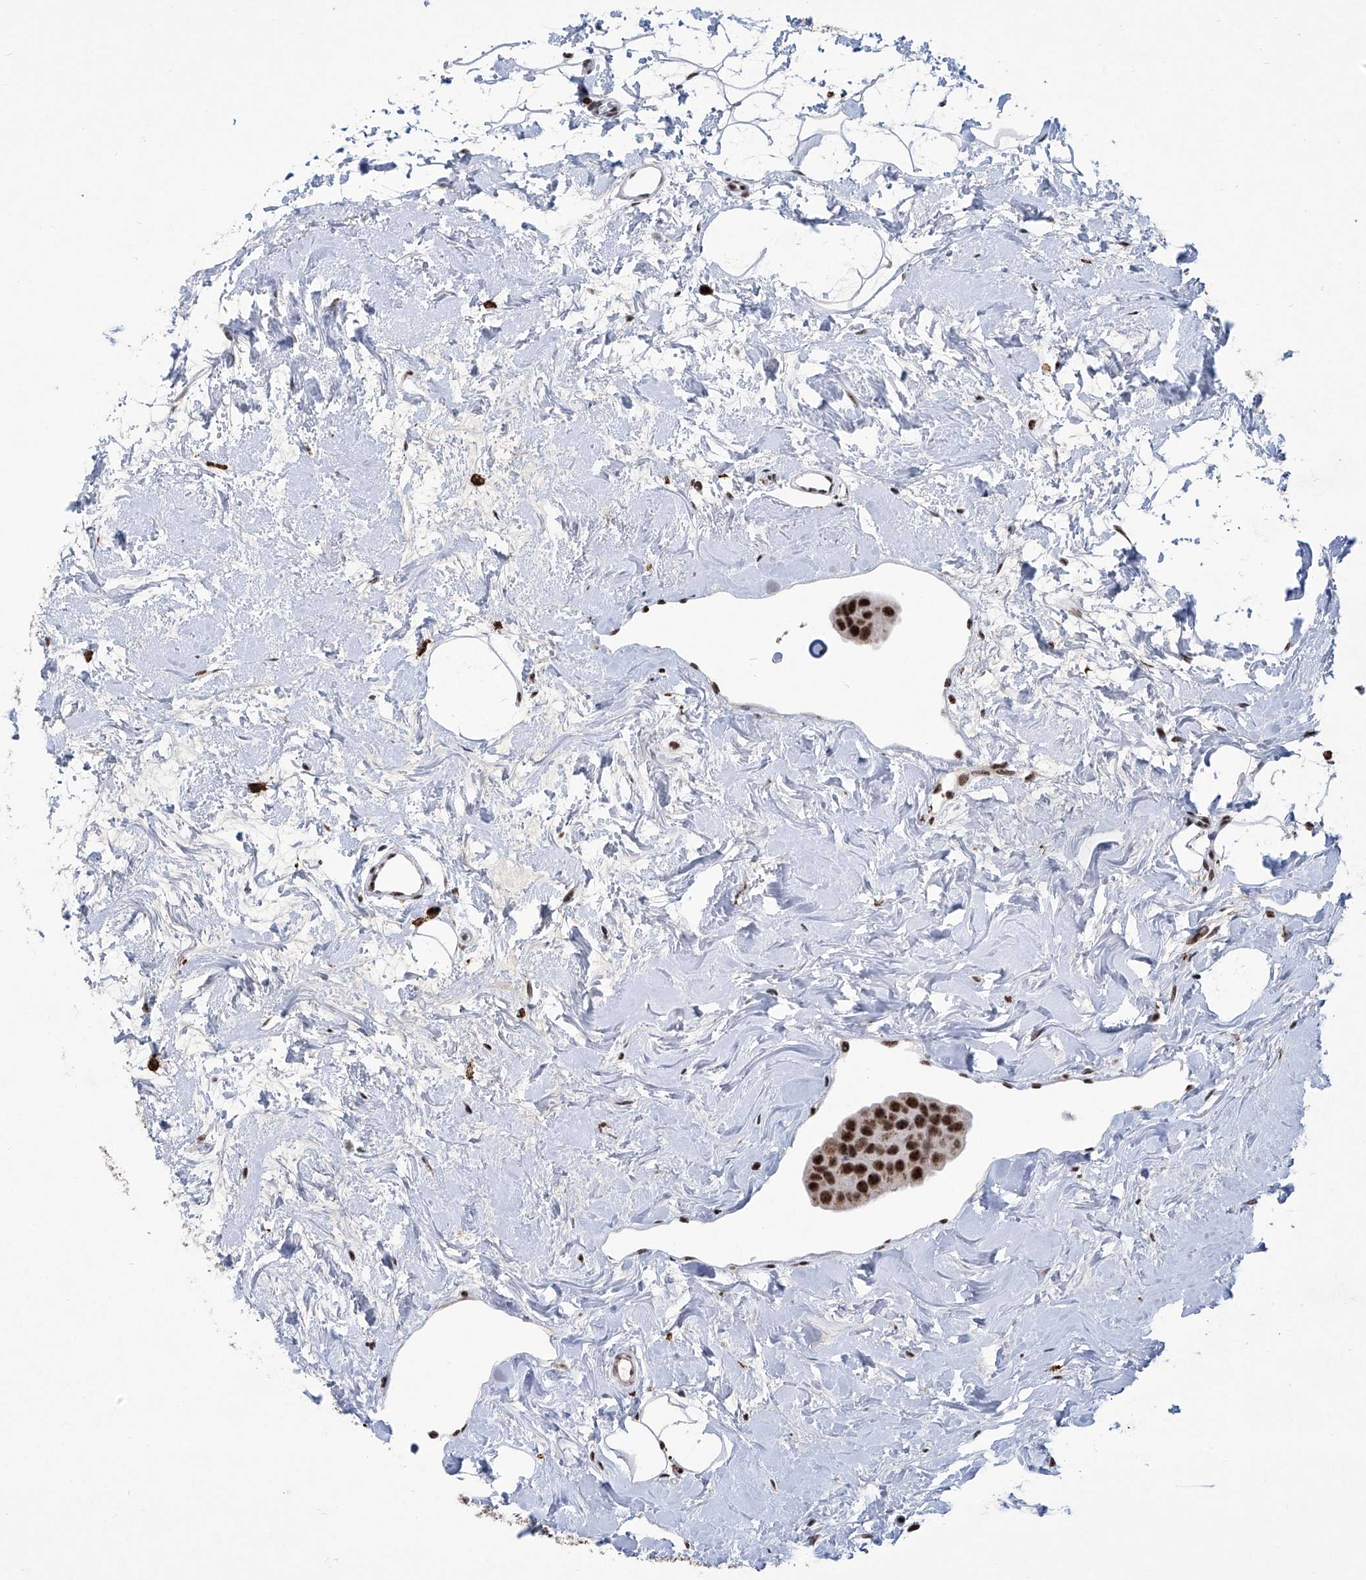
{"staining": {"intensity": "strong", "quantity": ">75%", "location": "nuclear"}, "tissue": "breast cancer", "cell_type": "Tumor cells", "image_type": "cancer", "snomed": [{"axis": "morphology", "description": "Normal tissue, NOS"}, {"axis": "morphology", "description": "Duct carcinoma"}, {"axis": "topography", "description": "Breast"}], "caption": "Immunohistochemistry (IHC) histopathology image of neoplastic tissue: human breast intraductal carcinoma stained using immunohistochemistry exhibits high levels of strong protein expression localized specifically in the nuclear of tumor cells, appearing as a nuclear brown color.", "gene": "FBXL4", "patient": {"sex": "female", "age": 39}}